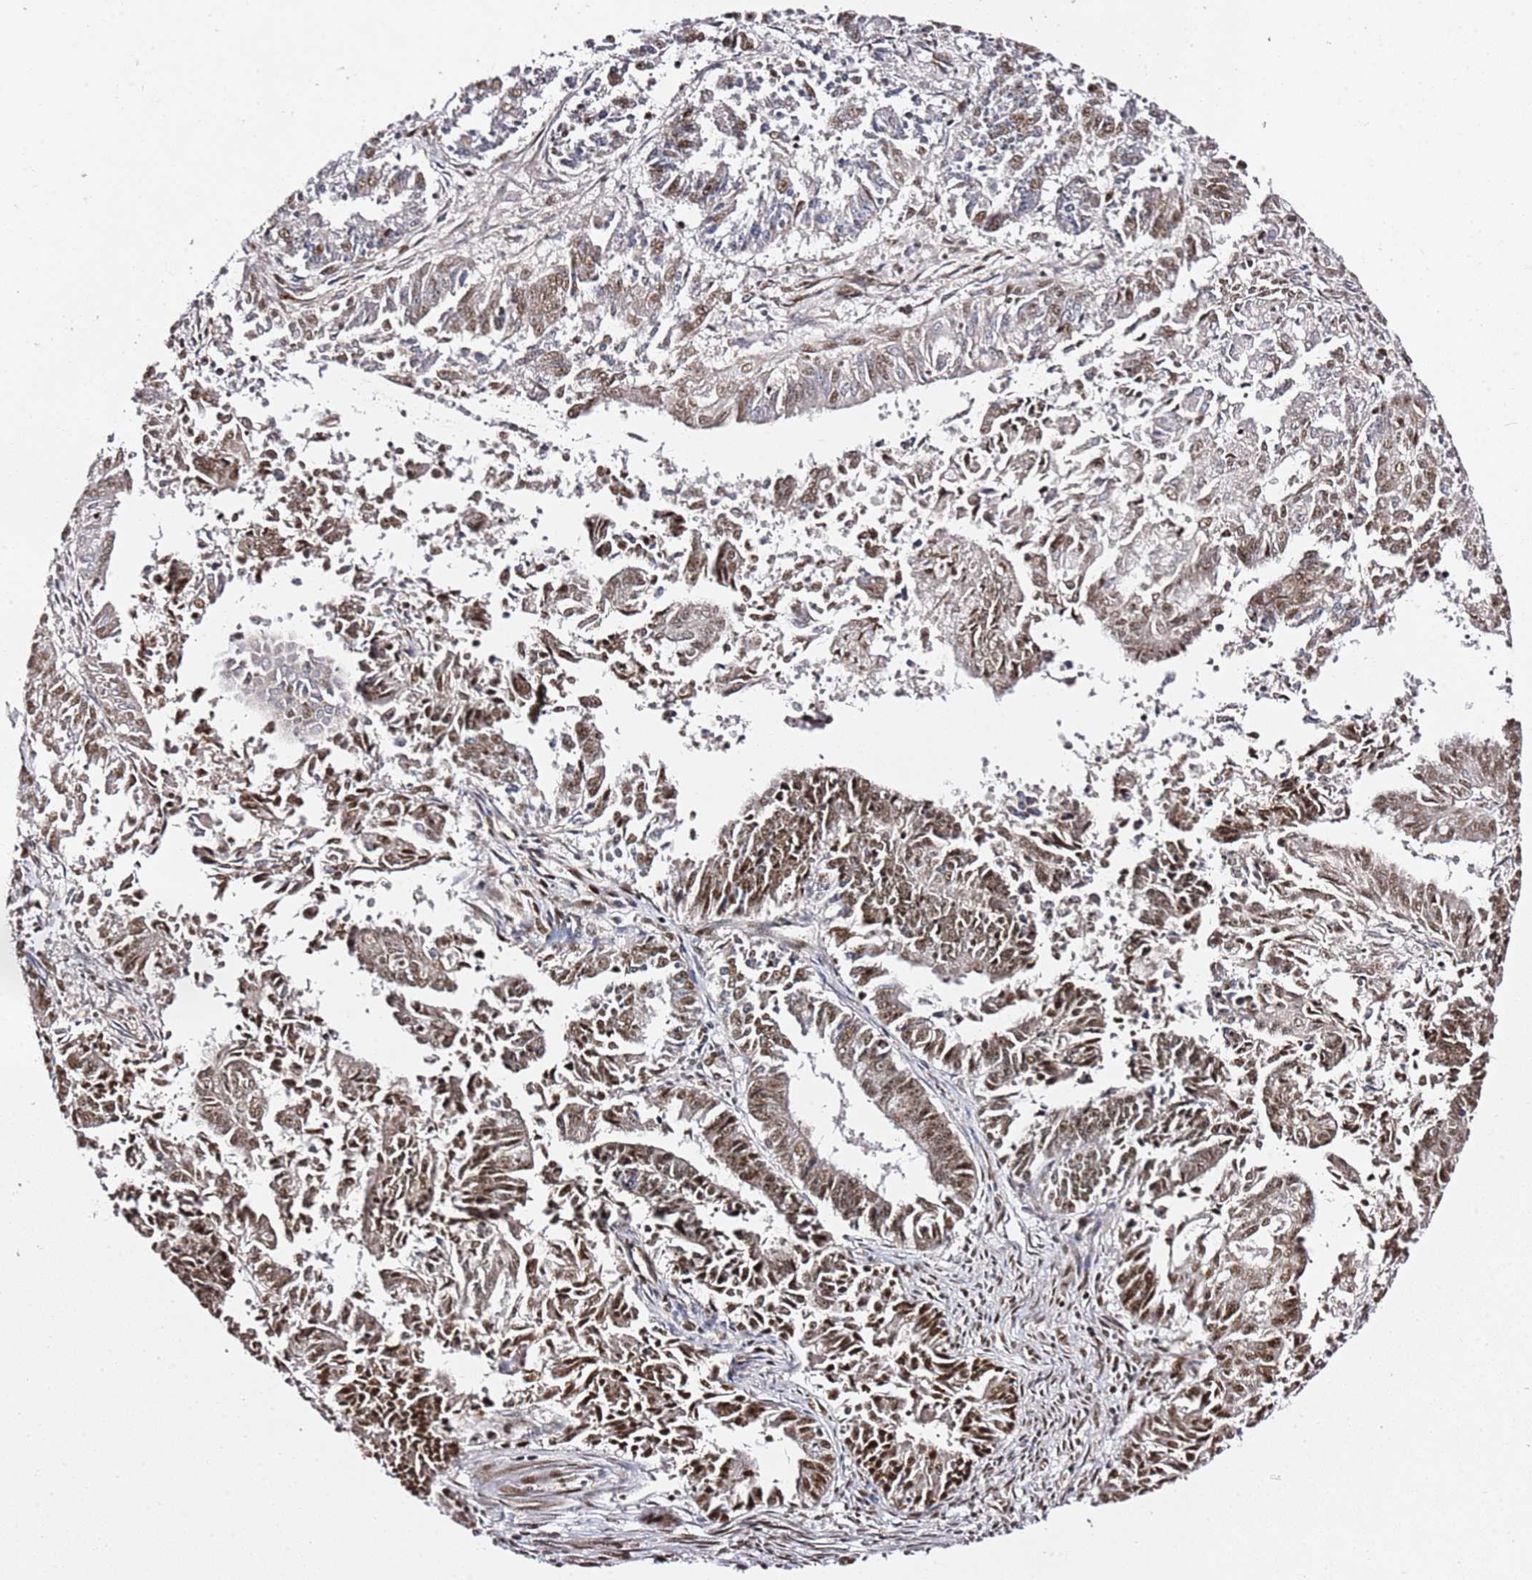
{"staining": {"intensity": "moderate", "quantity": ">75%", "location": "nuclear"}, "tissue": "endometrial cancer", "cell_type": "Tumor cells", "image_type": "cancer", "snomed": [{"axis": "morphology", "description": "Adenocarcinoma, NOS"}, {"axis": "topography", "description": "Endometrium"}], "caption": "DAB immunohistochemical staining of human endometrial cancer (adenocarcinoma) reveals moderate nuclear protein expression in about >75% of tumor cells. (brown staining indicates protein expression, while blue staining denotes nuclei).", "gene": "TP53AIP1", "patient": {"sex": "female", "age": 73}}